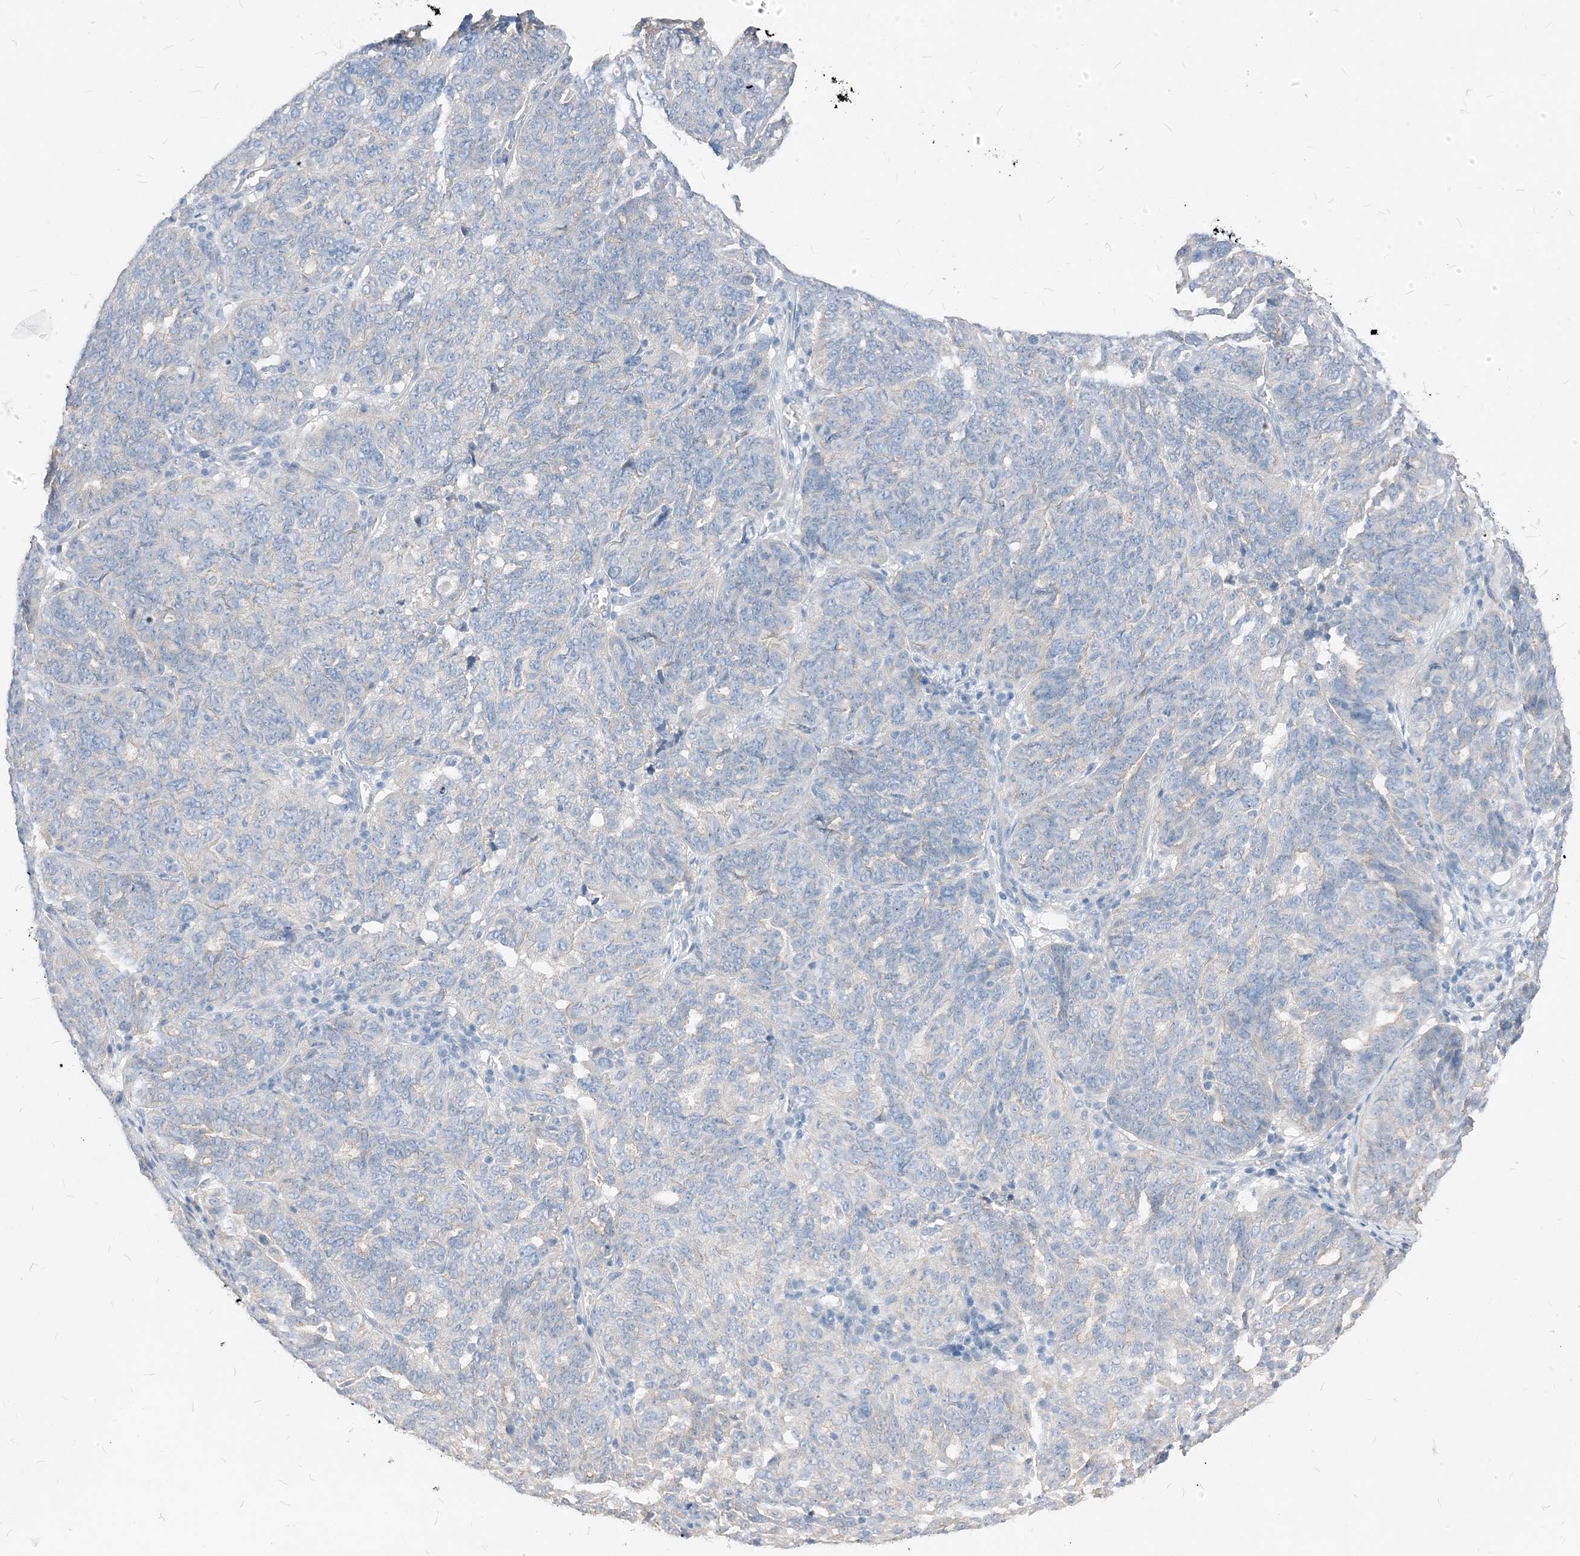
{"staining": {"intensity": "negative", "quantity": "none", "location": "none"}, "tissue": "ovarian cancer", "cell_type": "Tumor cells", "image_type": "cancer", "snomed": [{"axis": "morphology", "description": "Cystadenocarcinoma, serous, NOS"}, {"axis": "topography", "description": "Ovary"}], "caption": "This is an immunohistochemistry (IHC) image of ovarian serous cystadenocarcinoma. There is no expression in tumor cells.", "gene": "NCOA7", "patient": {"sex": "female", "age": 59}}